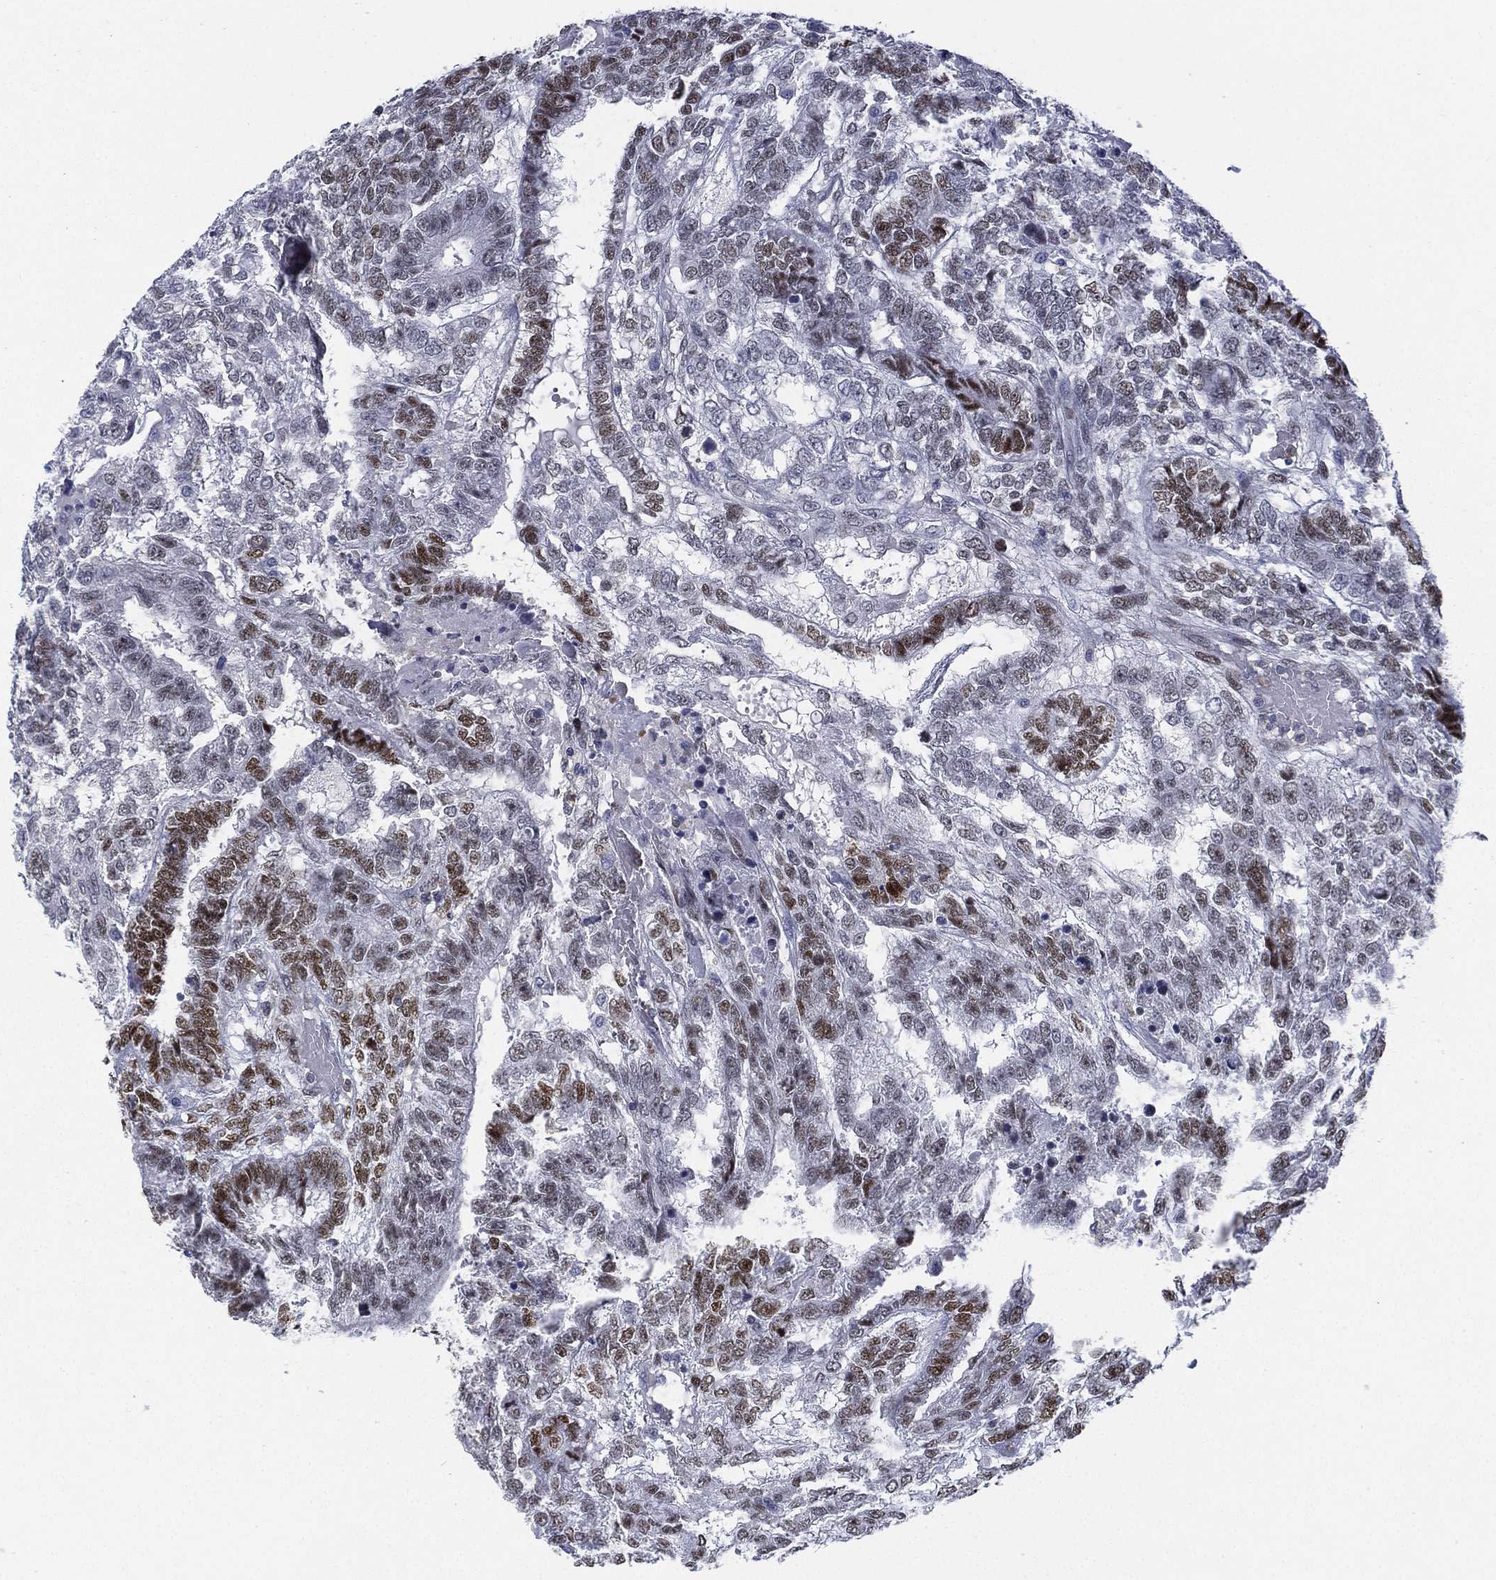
{"staining": {"intensity": "moderate", "quantity": "<25%", "location": "nuclear"}, "tissue": "testis cancer", "cell_type": "Tumor cells", "image_type": "cancer", "snomed": [{"axis": "morphology", "description": "Seminoma, NOS"}, {"axis": "morphology", "description": "Carcinoma, Embryonal, NOS"}, {"axis": "topography", "description": "Testis"}], "caption": "Immunohistochemical staining of human testis cancer exhibits low levels of moderate nuclear protein expression in about <25% of tumor cells.", "gene": "ZNF711", "patient": {"sex": "male", "age": 41}}